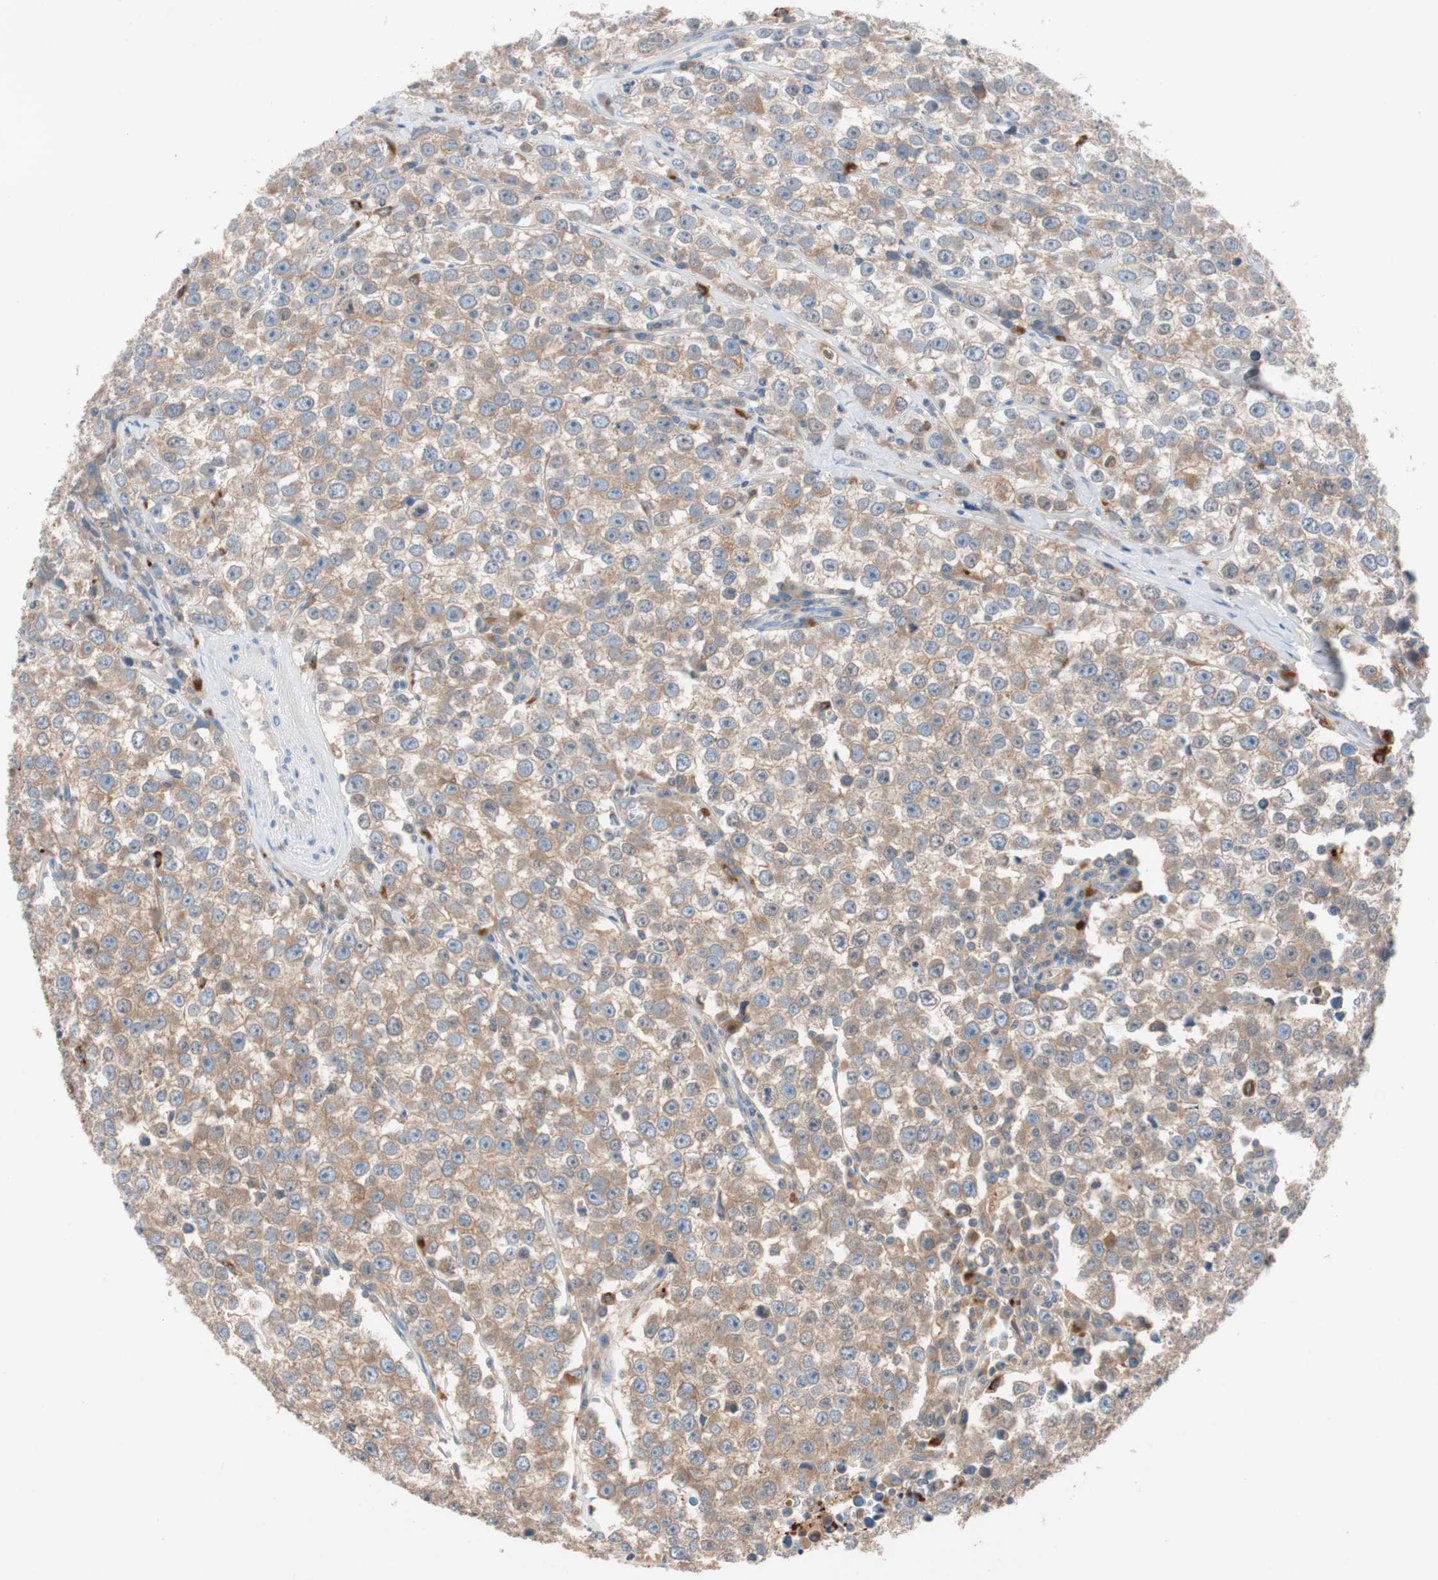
{"staining": {"intensity": "weak", "quantity": ">75%", "location": "cytoplasmic/membranous"}, "tissue": "testis cancer", "cell_type": "Tumor cells", "image_type": "cancer", "snomed": [{"axis": "morphology", "description": "Seminoma, NOS"}, {"axis": "morphology", "description": "Carcinoma, Embryonal, NOS"}, {"axis": "topography", "description": "Testis"}], "caption": "Approximately >75% of tumor cells in seminoma (testis) show weak cytoplasmic/membranous protein staining as visualized by brown immunohistochemical staining.", "gene": "CLEC4D", "patient": {"sex": "male", "age": 52}}